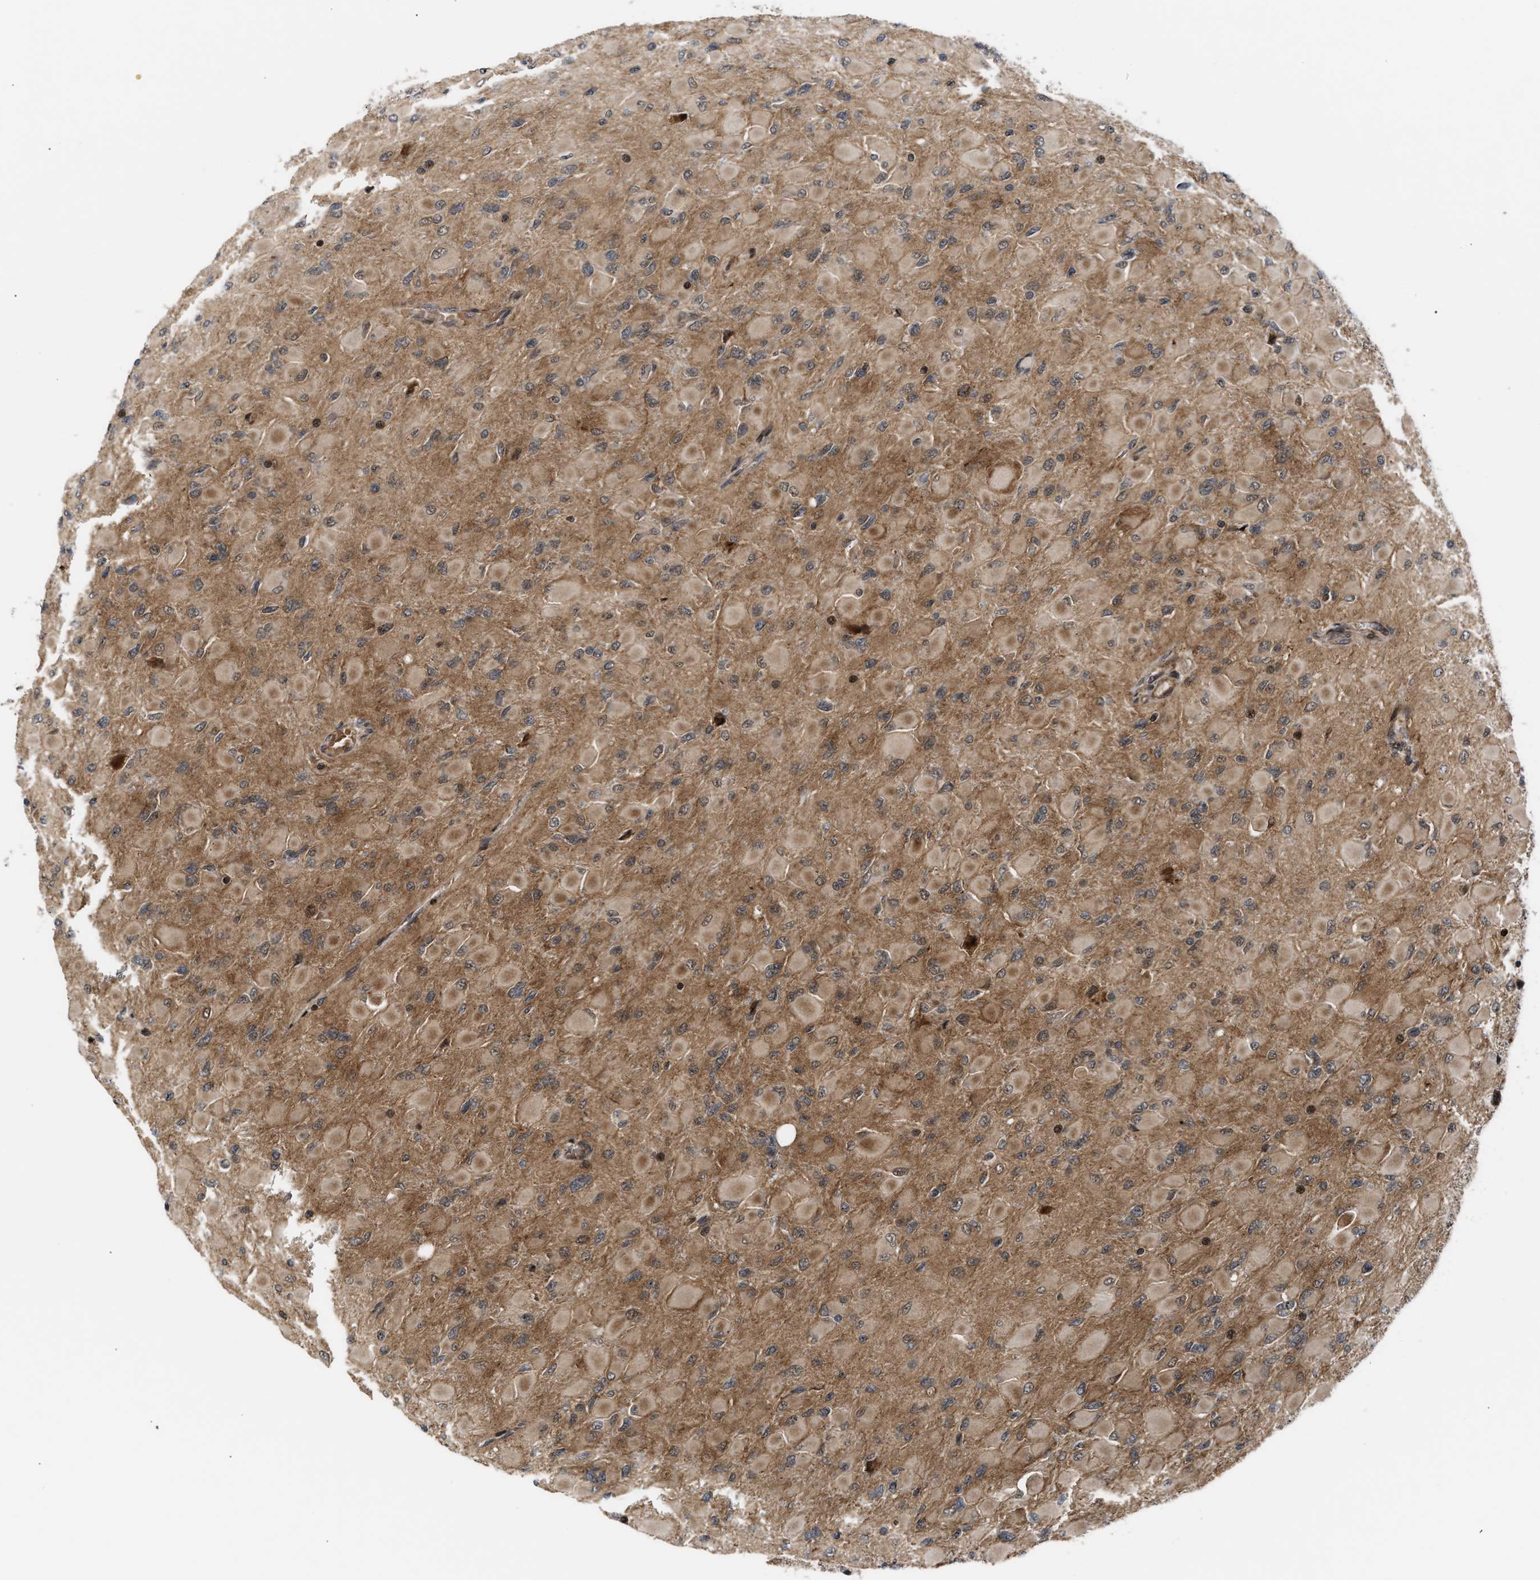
{"staining": {"intensity": "moderate", "quantity": "25%-75%", "location": "cytoplasmic/membranous,nuclear"}, "tissue": "glioma", "cell_type": "Tumor cells", "image_type": "cancer", "snomed": [{"axis": "morphology", "description": "Glioma, malignant, High grade"}, {"axis": "topography", "description": "Cerebral cortex"}], "caption": "IHC (DAB) staining of glioma displays moderate cytoplasmic/membranous and nuclear protein positivity in about 25%-75% of tumor cells.", "gene": "STAU2", "patient": {"sex": "female", "age": 36}}